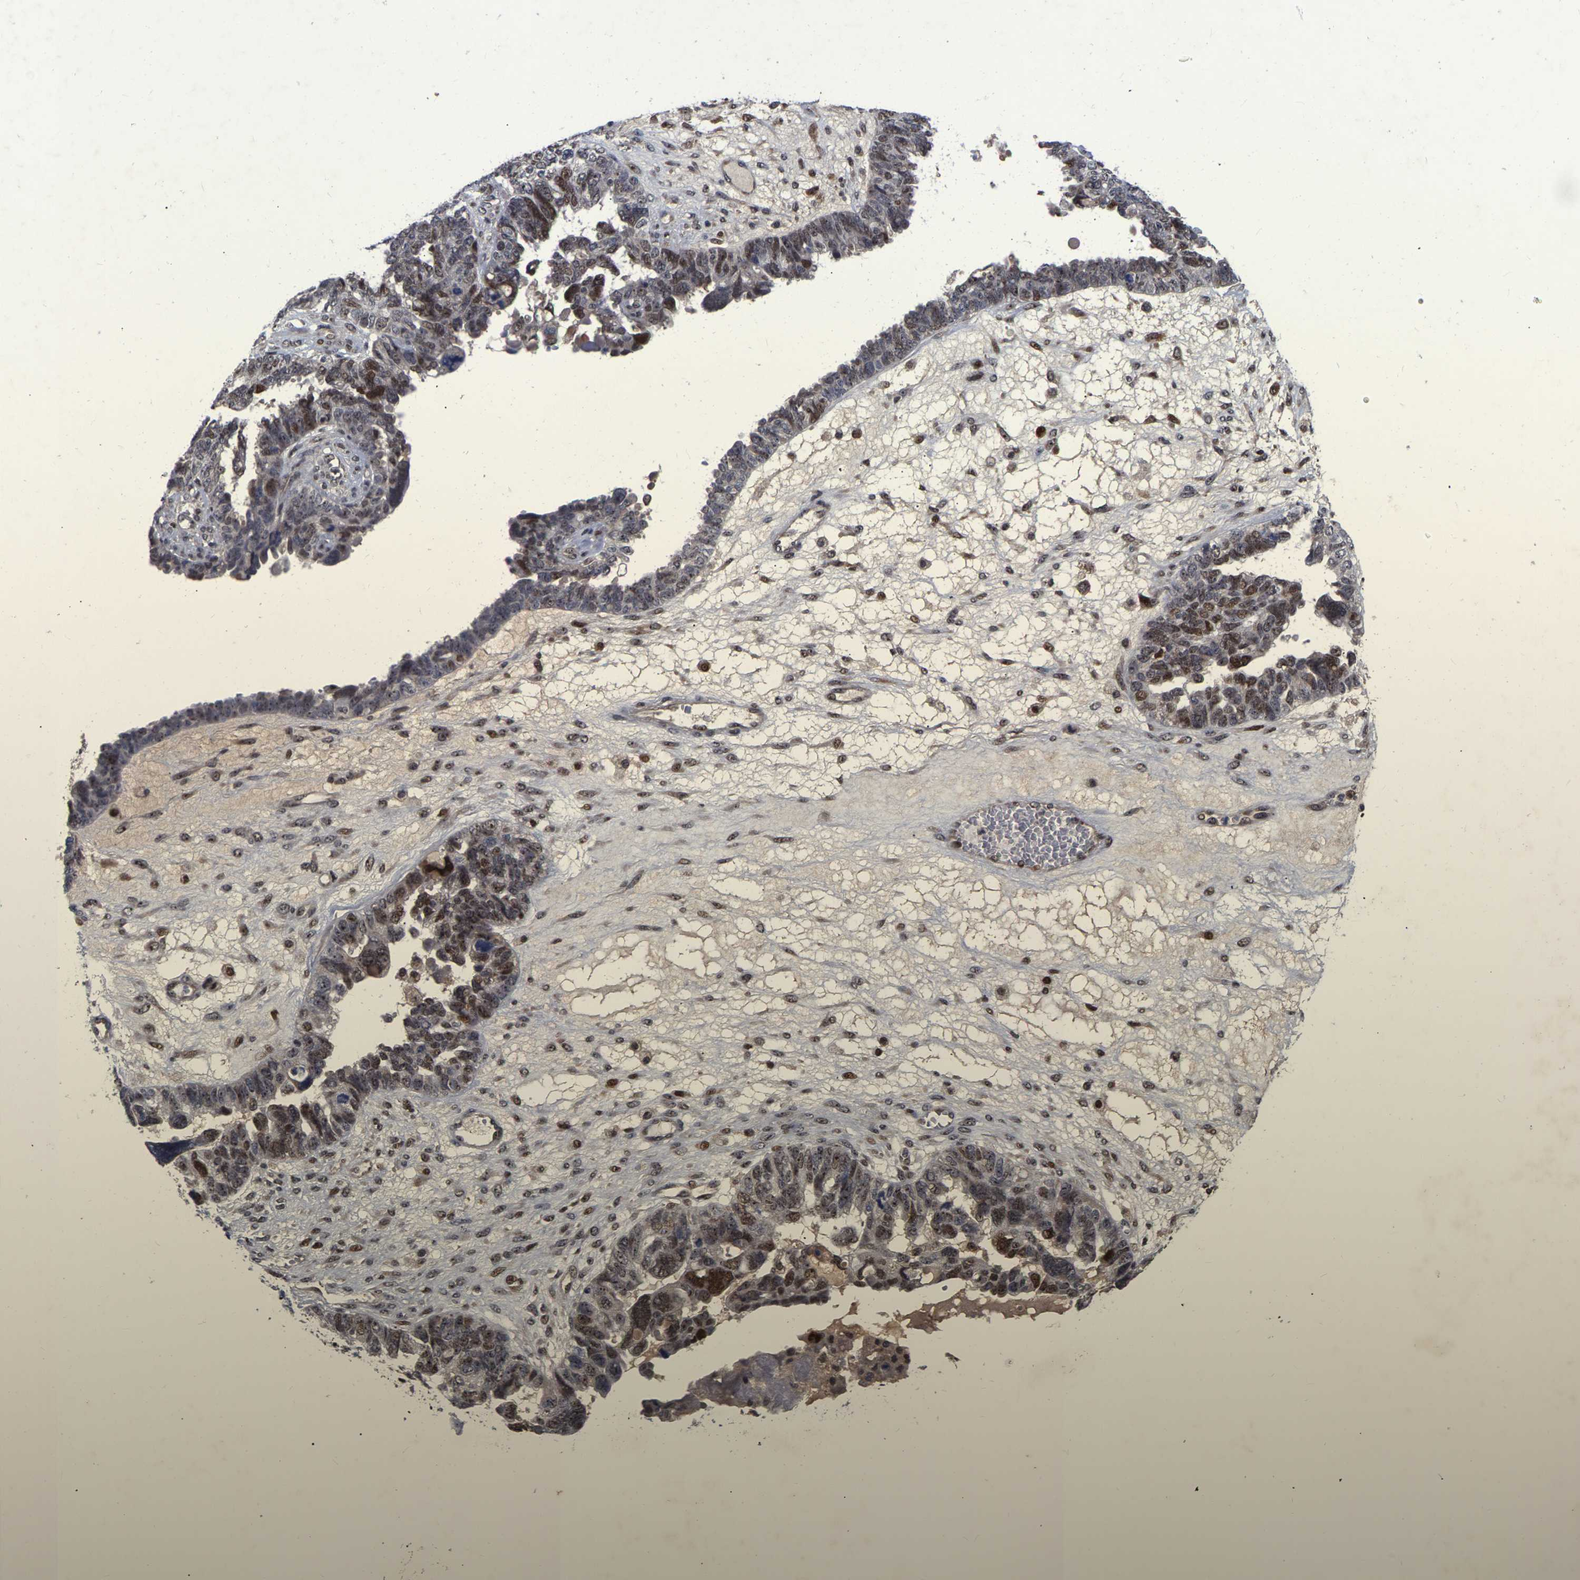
{"staining": {"intensity": "moderate", "quantity": ">75%", "location": "nuclear"}, "tissue": "ovarian cancer", "cell_type": "Tumor cells", "image_type": "cancer", "snomed": [{"axis": "morphology", "description": "Cystadenocarcinoma, serous, NOS"}, {"axis": "topography", "description": "Ovary"}], "caption": "DAB immunohistochemical staining of human ovarian cancer (serous cystadenocarcinoma) reveals moderate nuclear protein expression in approximately >75% of tumor cells. The staining was performed using DAB (3,3'-diaminobenzidine), with brown indicating positive protein expression. Nuclei are stained blue with hematoxylin.", "gene": "JUNB", "patient": {"sex": "female", "age": 79}}